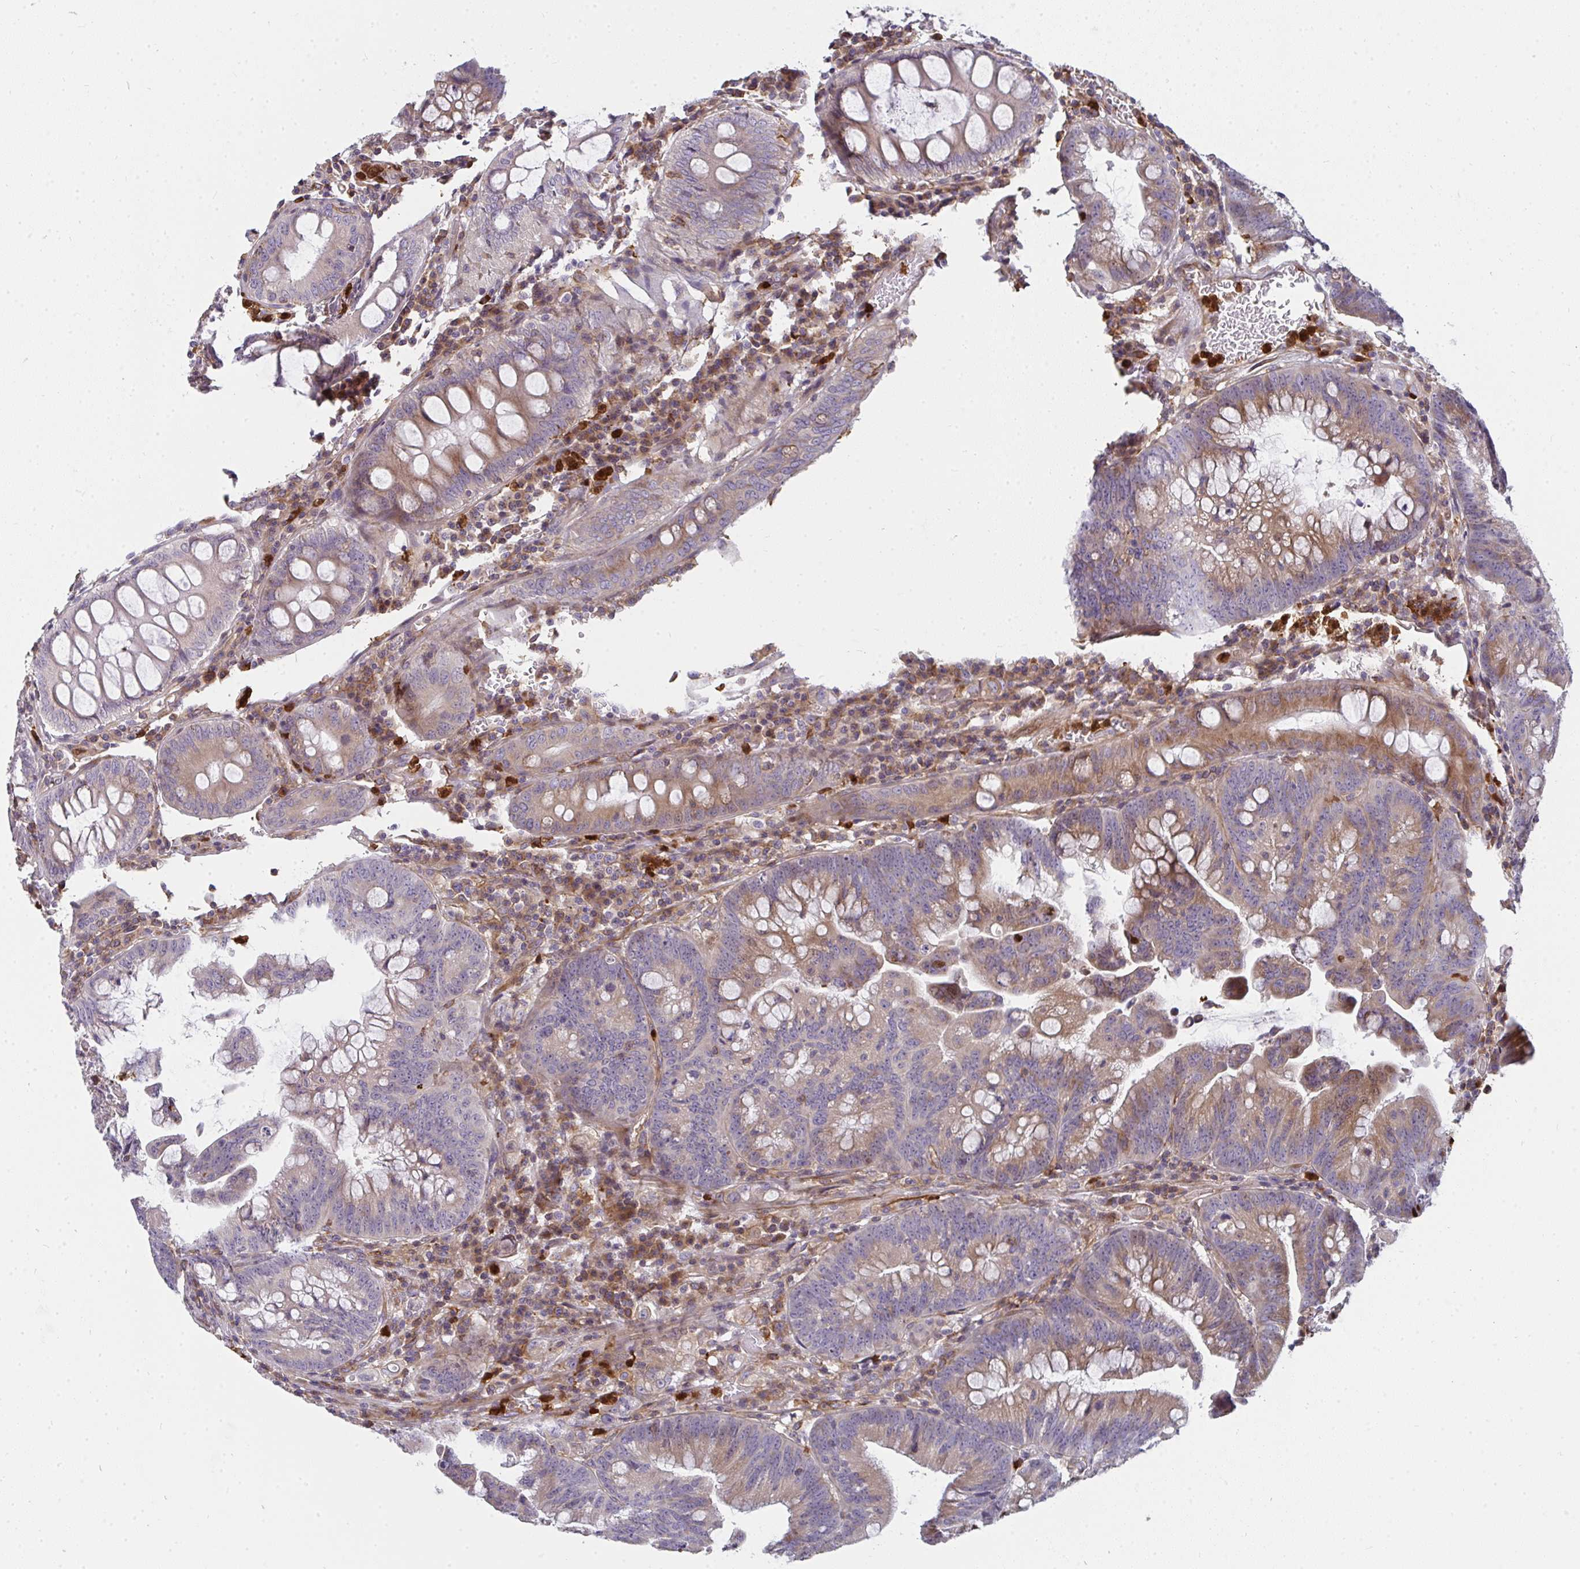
{"staining": {"intensity": "moderate", "quantity": "<25%", "location": "cytoplasmic/membranous"}, "tissue": "colorectal cancer", "cell_type": "Tumor cells", "image_type": "cancer", "snomed": [{"axis": "morphology", "description": "Adenocarcinoma, NOS"}, {"axis": "topography", "description": "Colon"}], "caption": "This is an image of IHC staining of colorectal adenocarcinoma, which shows moderate positivity in the cytoplasmic/membranous of tumor cells.", "gene": "CSF3R", "patient": {"sex": "male", "age": 62}}